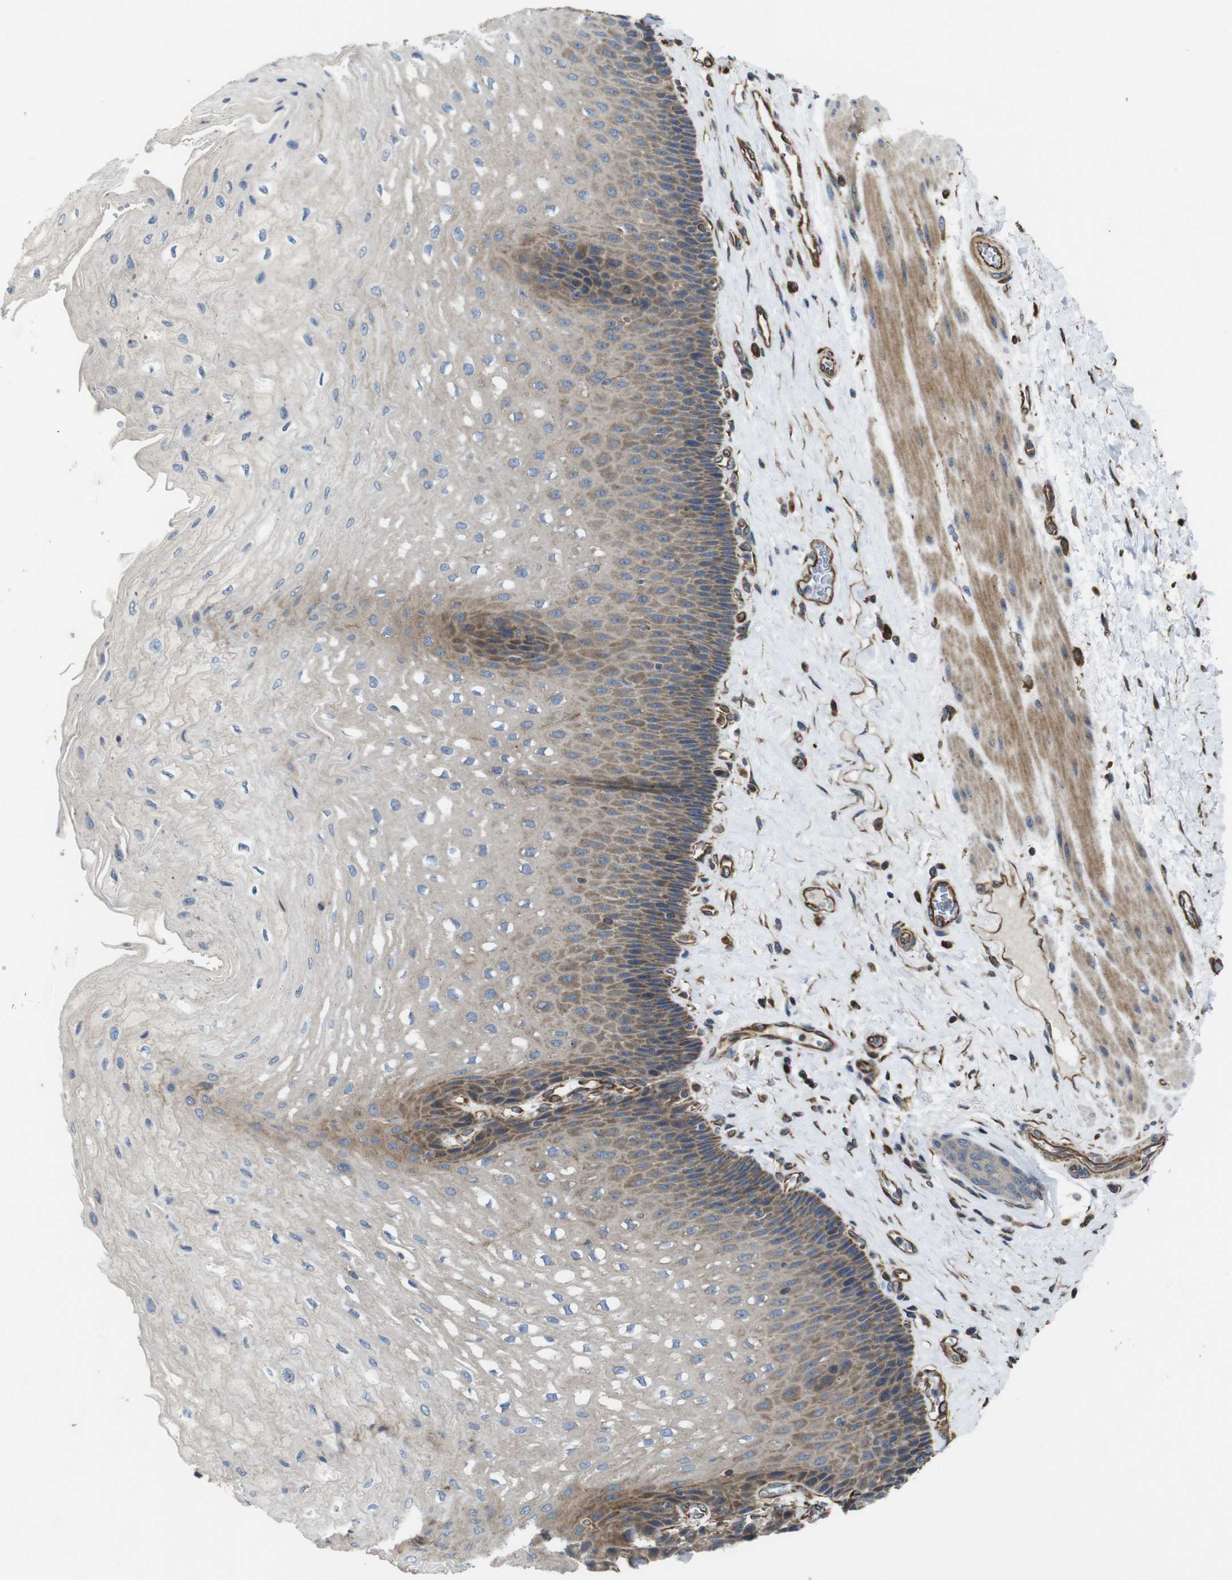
{"staining": {"intensity": "moderate", "quantity": "25%-75%", "location": "cytoplasmic/membranous"}, "tissue": "esophagus", "cell_type": "Squamous epithelial cells", "image_type": "normal", "snomed": [{"axis": "morphology", "description": "Normal tissue, NOS"}, {"axis": "topography", "description": "Esophagus"}], "caption": "Esophagus stained with immunohistochemistry demonstrates moderate cytoplasmic/membranous positivity in approximately 25%-75% of squamous epithelial cells. (Stains: DAB in brown, nuclei in blue, Microscopy: brightfield microscopy at high magnification).", "gene": "POMK", "patient": {"sex": "female", "age": 72}}